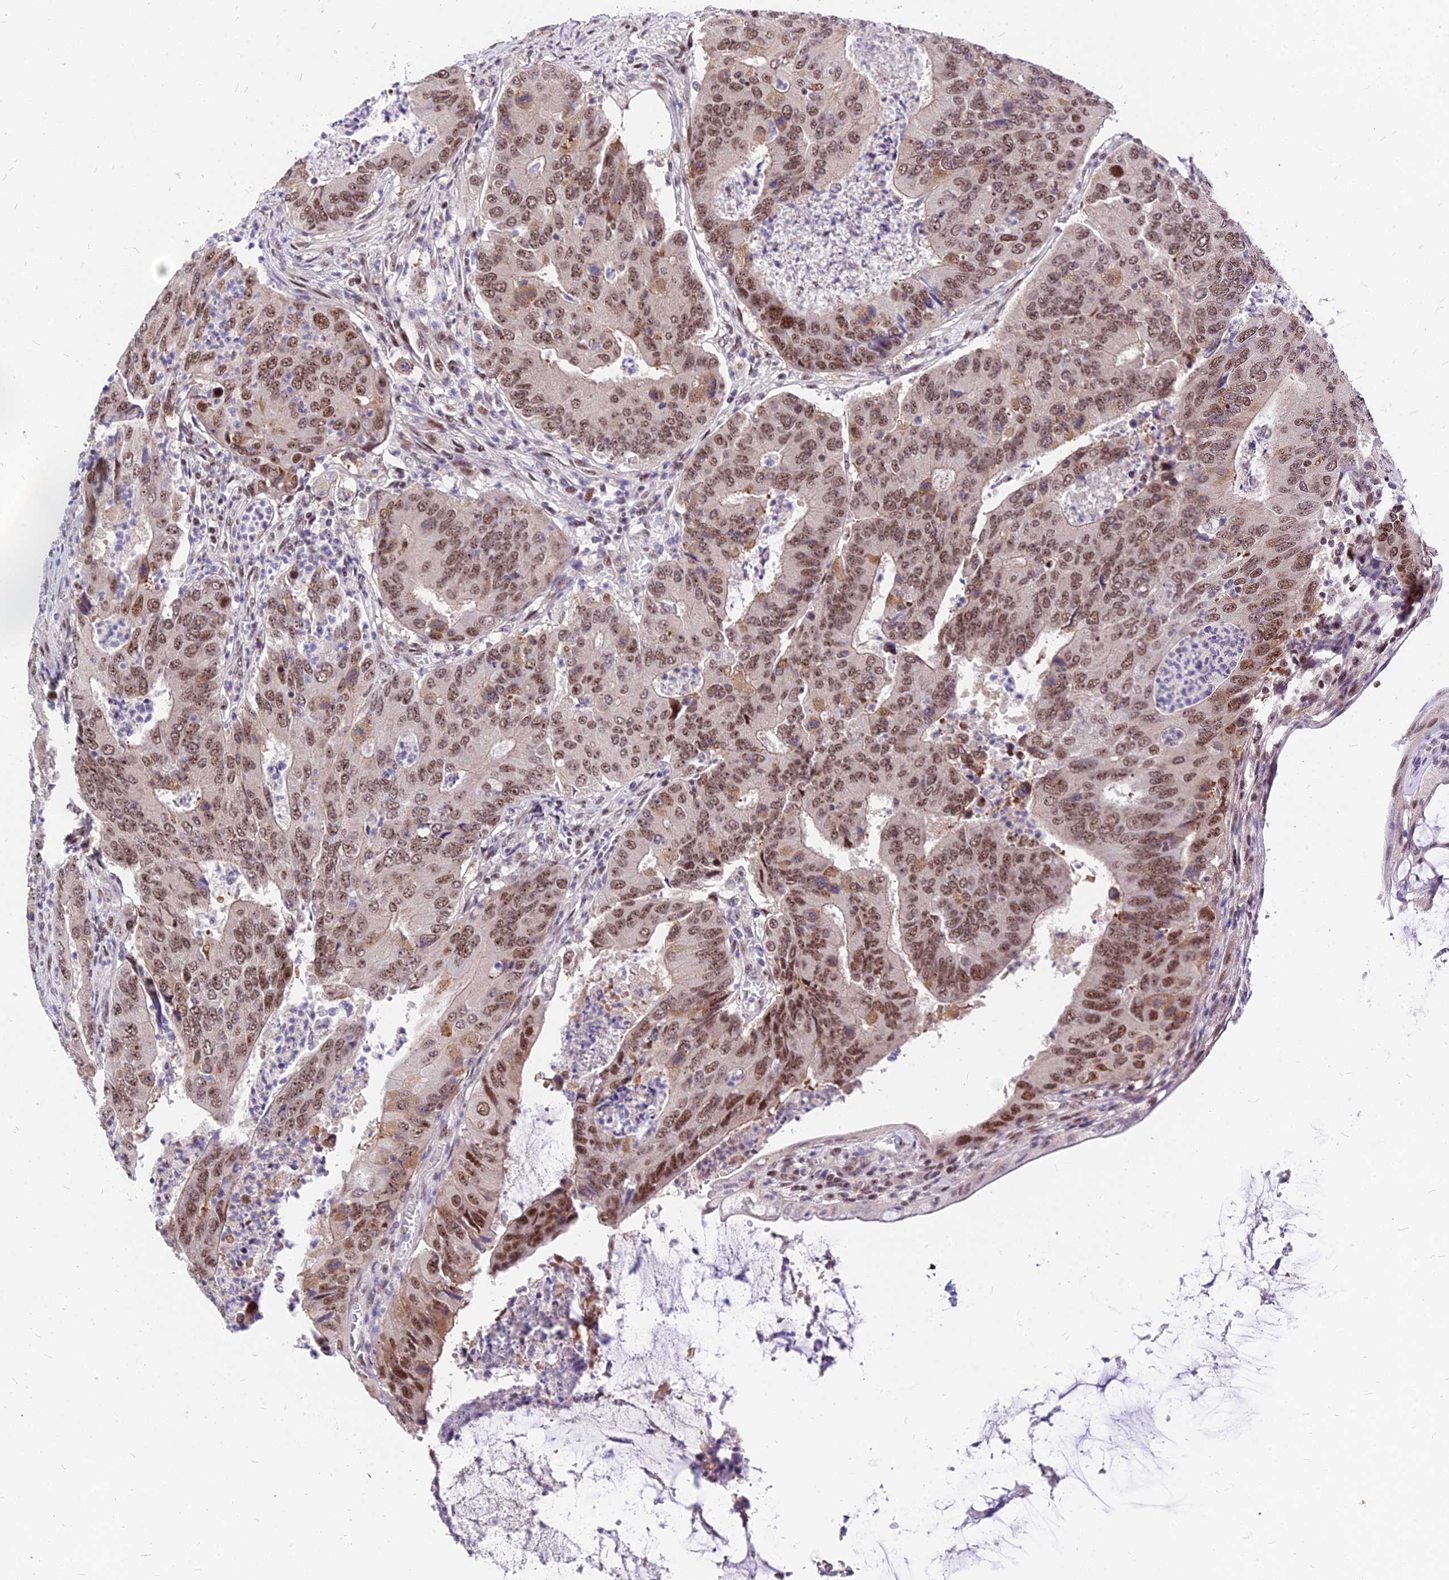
{"staining": {"intensity": "moderate", "quantity": ">75%", "location": "nuclear"}, "tissue": "colorectal cancer", "cell_type": "Tumor cells", "image_type": "cancer", "snomed": [{"axis": "morphology", "description": "Adenocarcinoma, NOS"}, {"axis": "topography", "description": "Colon"}], "caption": "Immunohistochemical staining of colorectal cancer reveals medium levels of moderate nuclear positivity in about >75% of tumor cells. (DAB IHC with brightfield microscopy, high magnification).", "gene": "DDX55", "patient": {"sex": "female", "age": 67}}